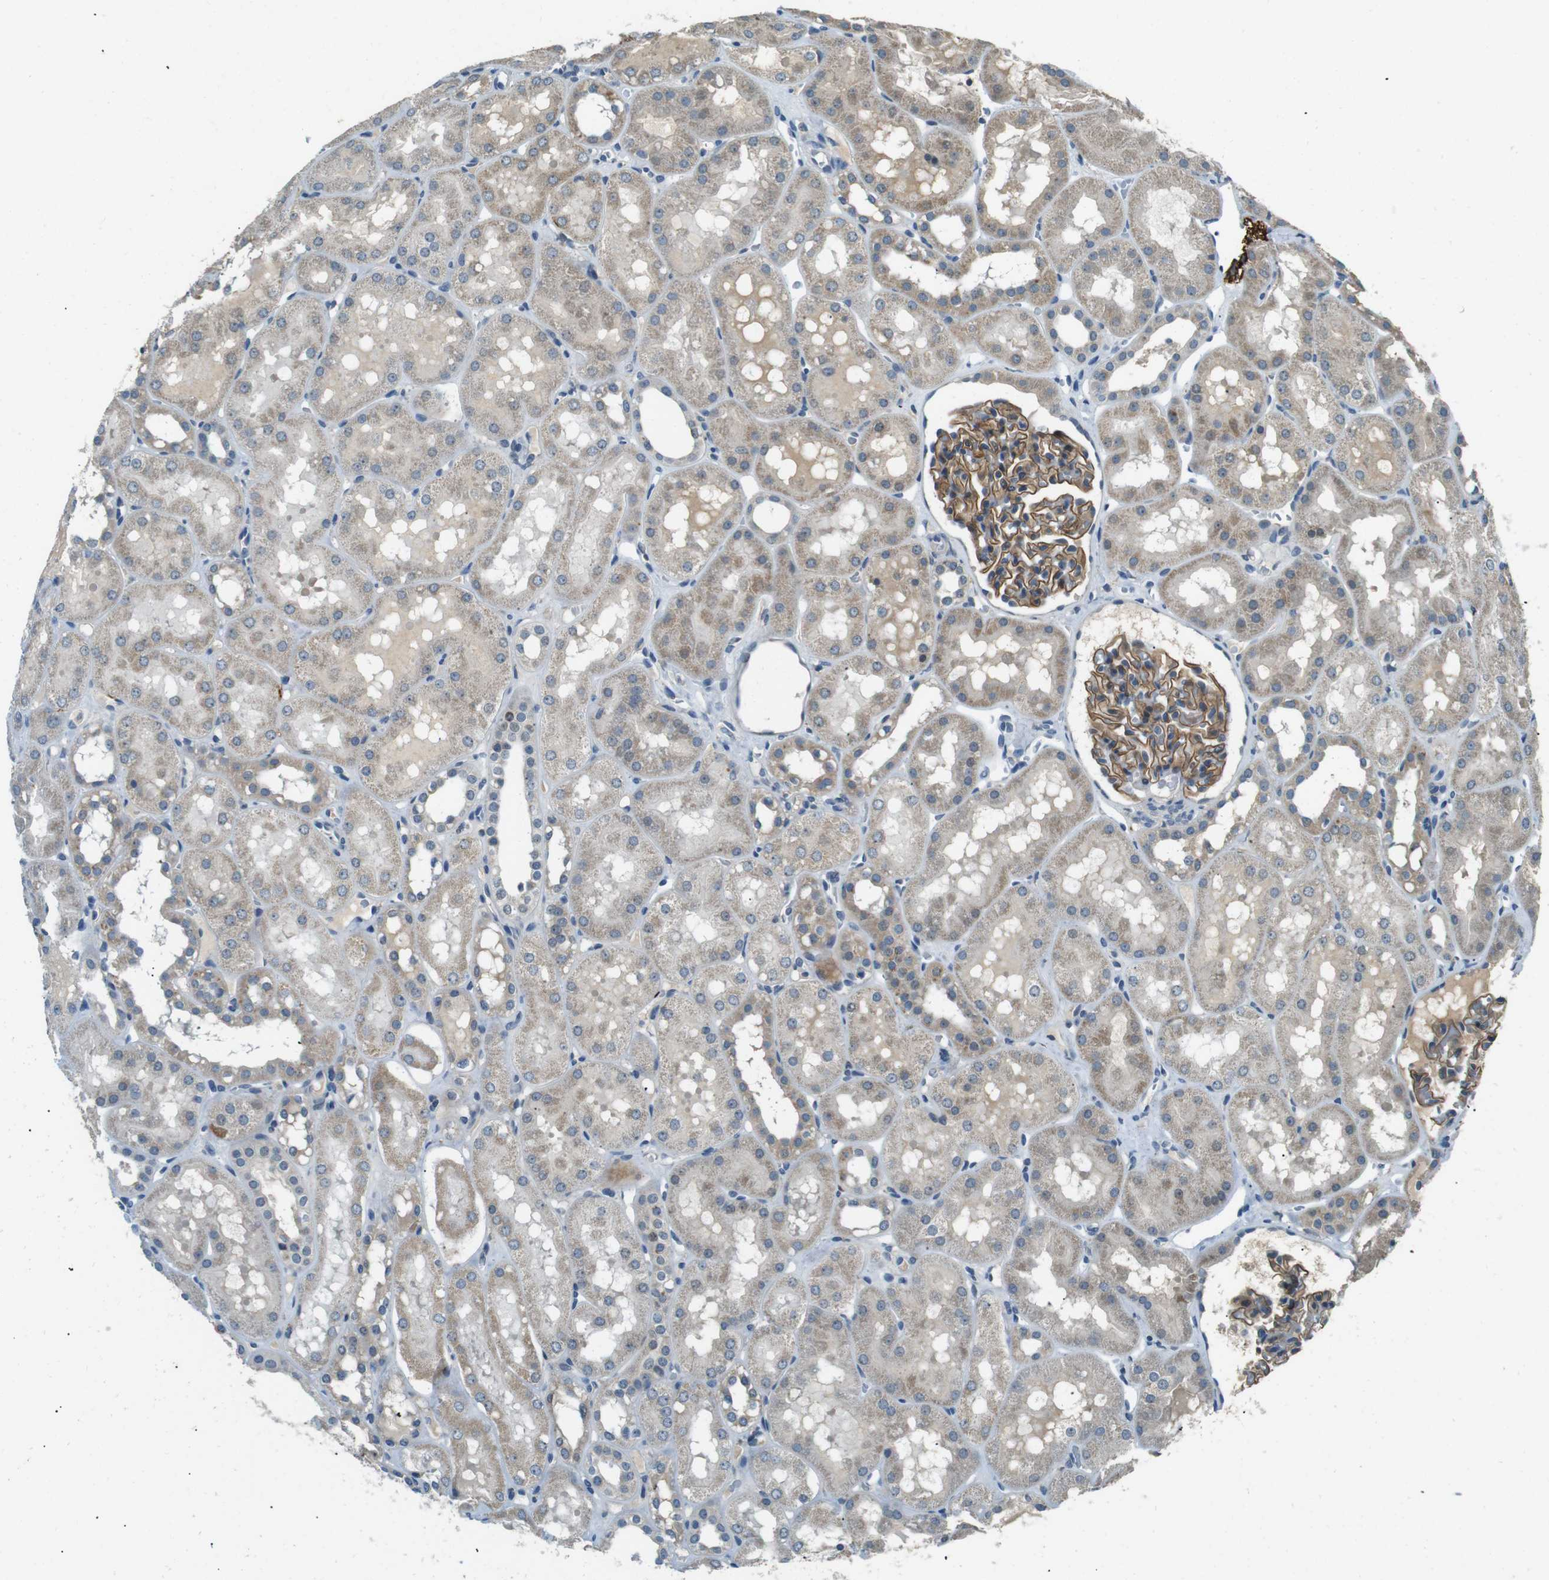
{"staining": {"intensity": "moderate", "quantity": ">75%", "location": "cytoplasmic/membranous"}, "tissue": "kidney", "cell_type": "Cells in glomeruli", "image_type": "normal", "snomed": [{"axis": "morphology", "description": "Normal tissue, NOS"}, {"axis": "topography", "description": "Kidney"}, {"axis": "topography", "description": "Urinary bladder"}], "caption": "Immunohistochemistry (IHC) photomicrograph of unremarkable kidney: human kidney stained using IHC exhibits medium levels of moderate protein expression localized specifically in the cytoplasmic/membranous of cells in glomeruli, appearing as a cytoplasmic/membranous brown color.", "gene": "MAGI2", "patient": {"sex": "male", "age": 16}}